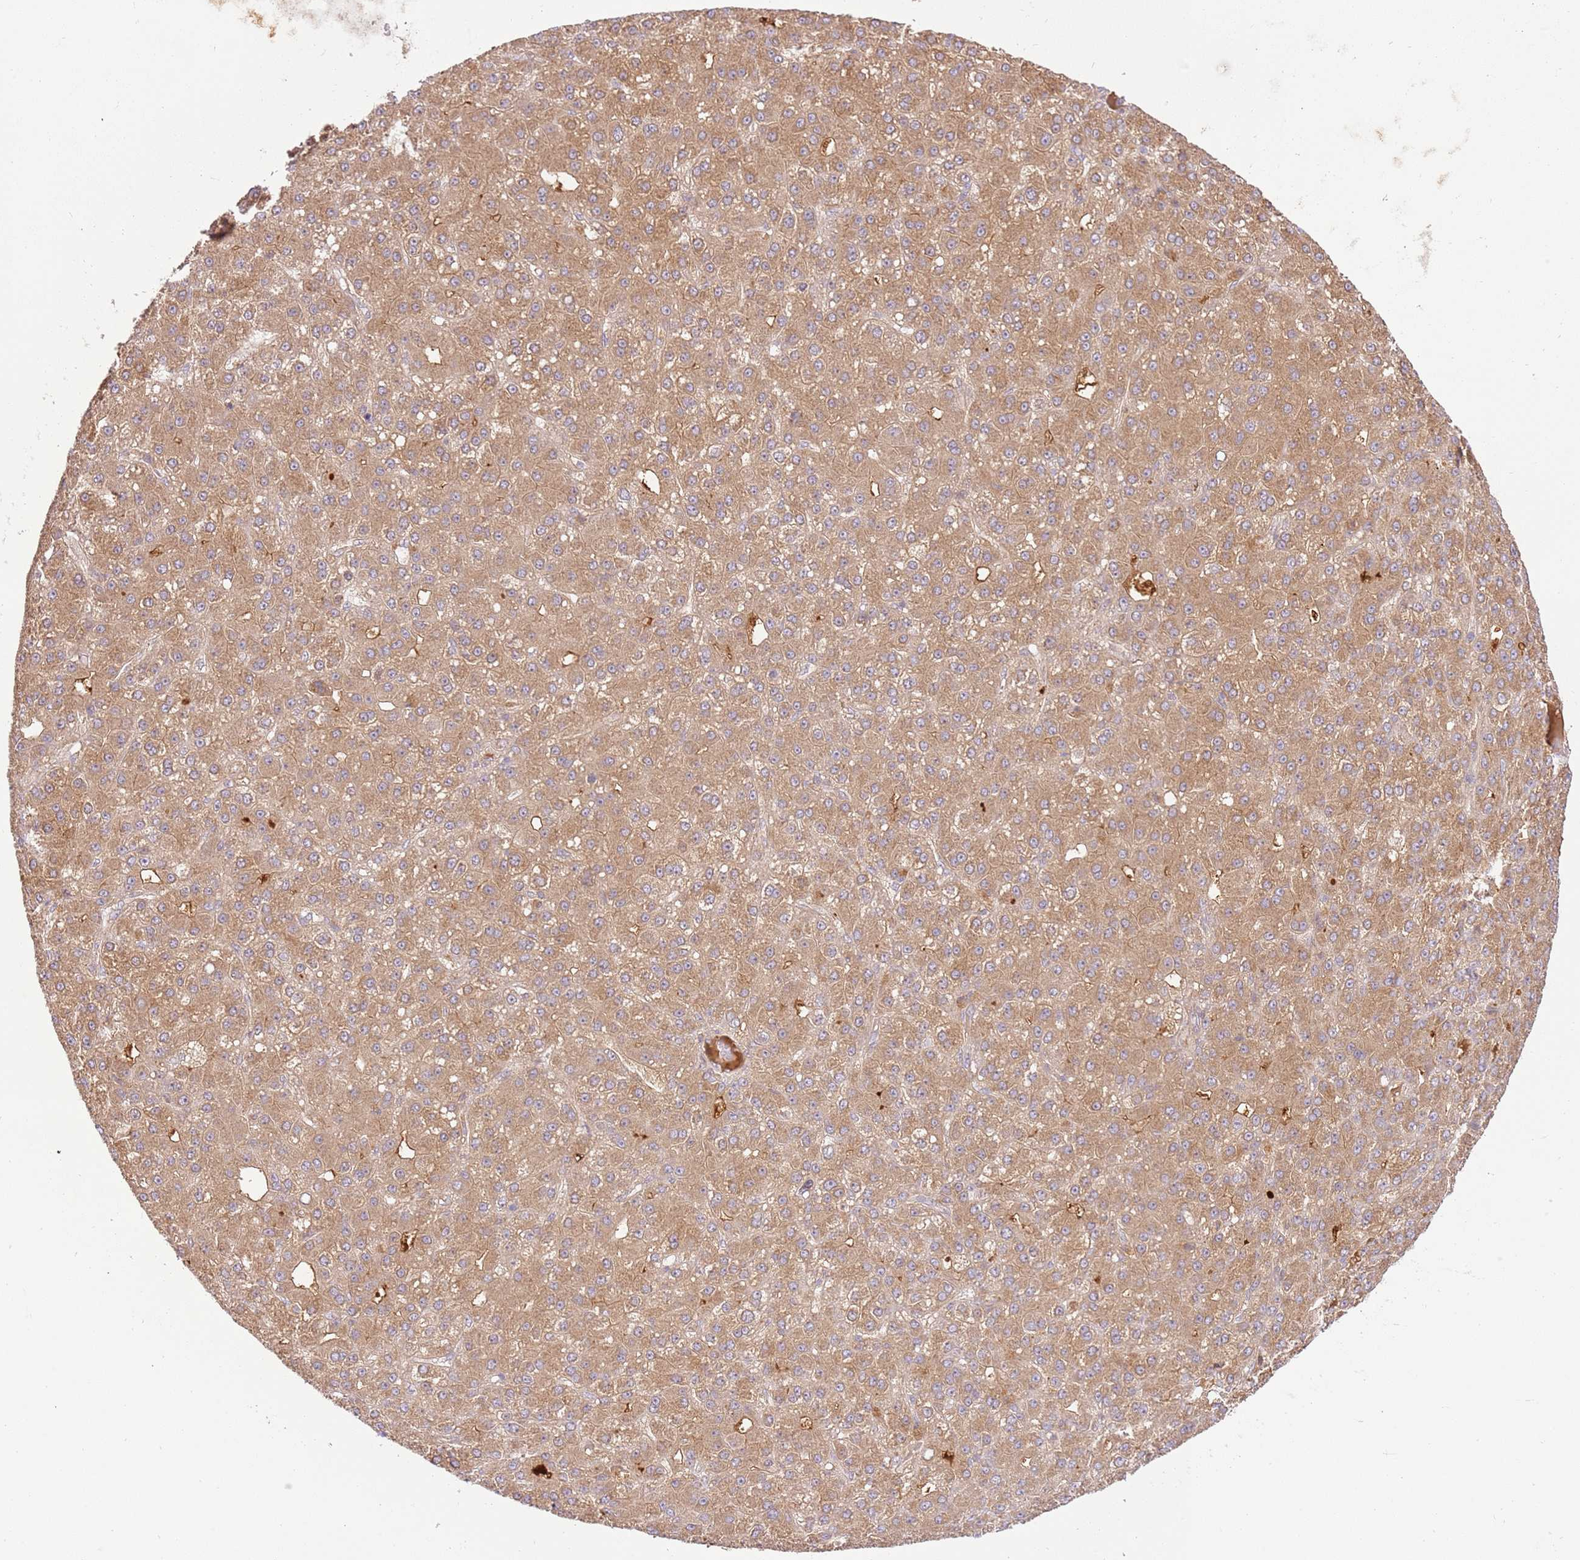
{"staining": {"intensity": "moderate", "quantity": ">75%", "location": "cytoplasmic/membranous"}, "tissue": "liver cancer", "cell_type": "Tumor cells", "image_type": "cancer", "snomed": [{"axis": "morphology", "description": "Carcinoma, Hepatocellular, NOS"}, {"axis": "topography", "description": "Liver"}], "caption": "Protein staining of hepatocellular carcinoma (liver) tissue demonstrates moderate cytoplasmic/membranous positivity in approximately >75% of tumor cells.", "gene": "C8G", "patient": {"sex": "male", "age": 67}}